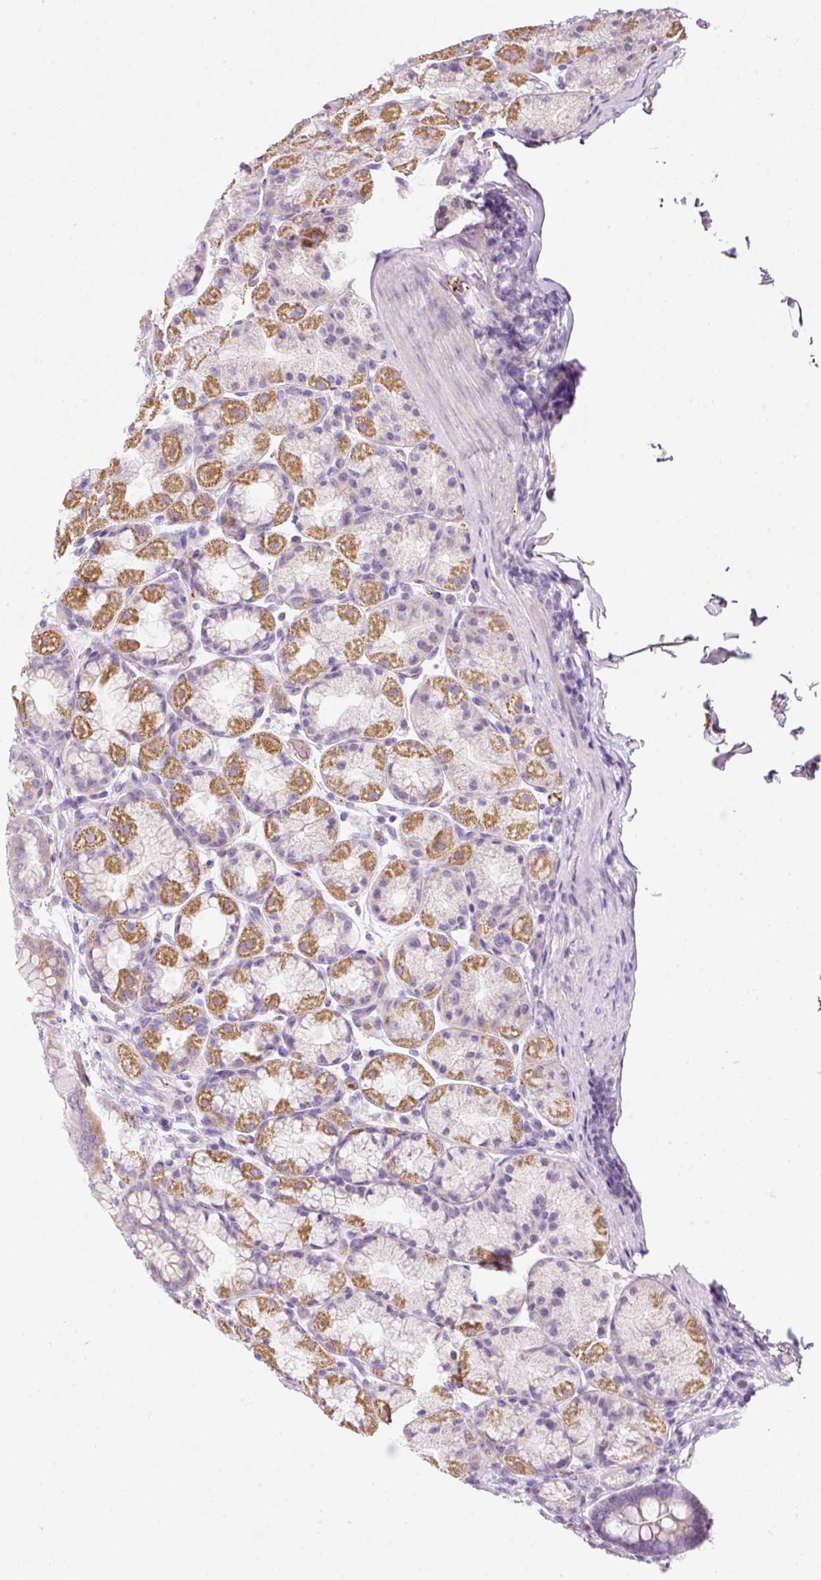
{"staining": {"intensity": "moderate", "quantity": "25%-75%", "location": "cytoplasmic/membranous"}, "tissue": "stomach", "cell_type": "Glandular cells", "image_type": "normal", "snomed": [{"axis": "morphology", "description": "Normal tissue, NOS"}, {"axis": "topography", "description": "Stomach, upper"}, {"axis": "topography", "description": "Stomach"}], "caption": "Immunohistochemical staining of benign human stomach displays moderate cytoplasmic/membranous protein staining in approximately 25%-75% of glandular cells.", "gene": "KPNA5", "patient": {"sex": "male", "age": 68}}